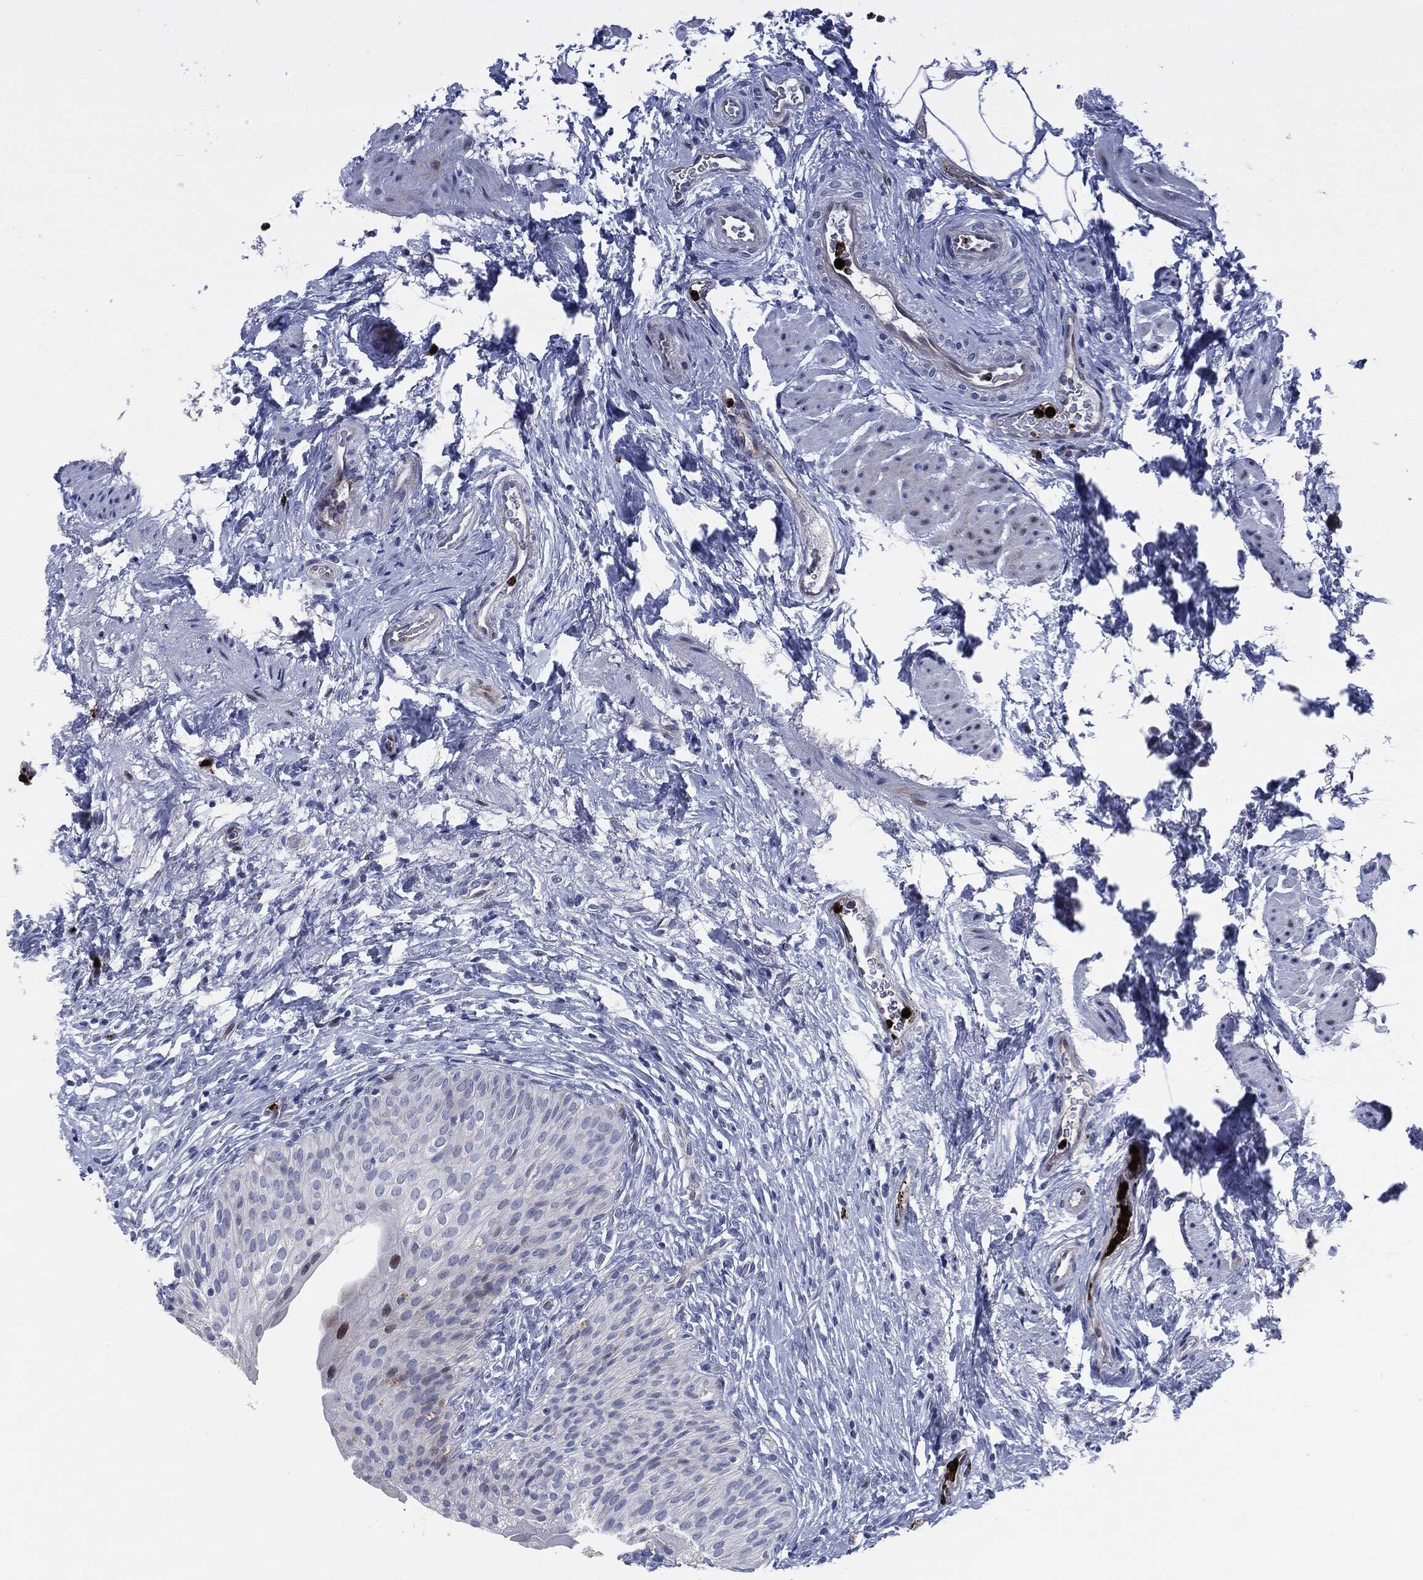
{"staining": {"intensity": "moderate", "quantity": "<25%", "location": "nuclear"}, "tissue": "urinary bladder", "cell_type": "Urothelial cells", "image_type": "normal", "snomed": [{"axis": "morphology", "description": "Normal tissue, NOS"}, {"axis": "topography", "description": "Urinary bladder"}], "caption": "Urinary bladder was stained to show a protein in brown. There is low levels of moderate nuclear expression in about <25% of urothelial cells.", "gene": "MPO", "patient": {"sex": "male", "age": 46}}